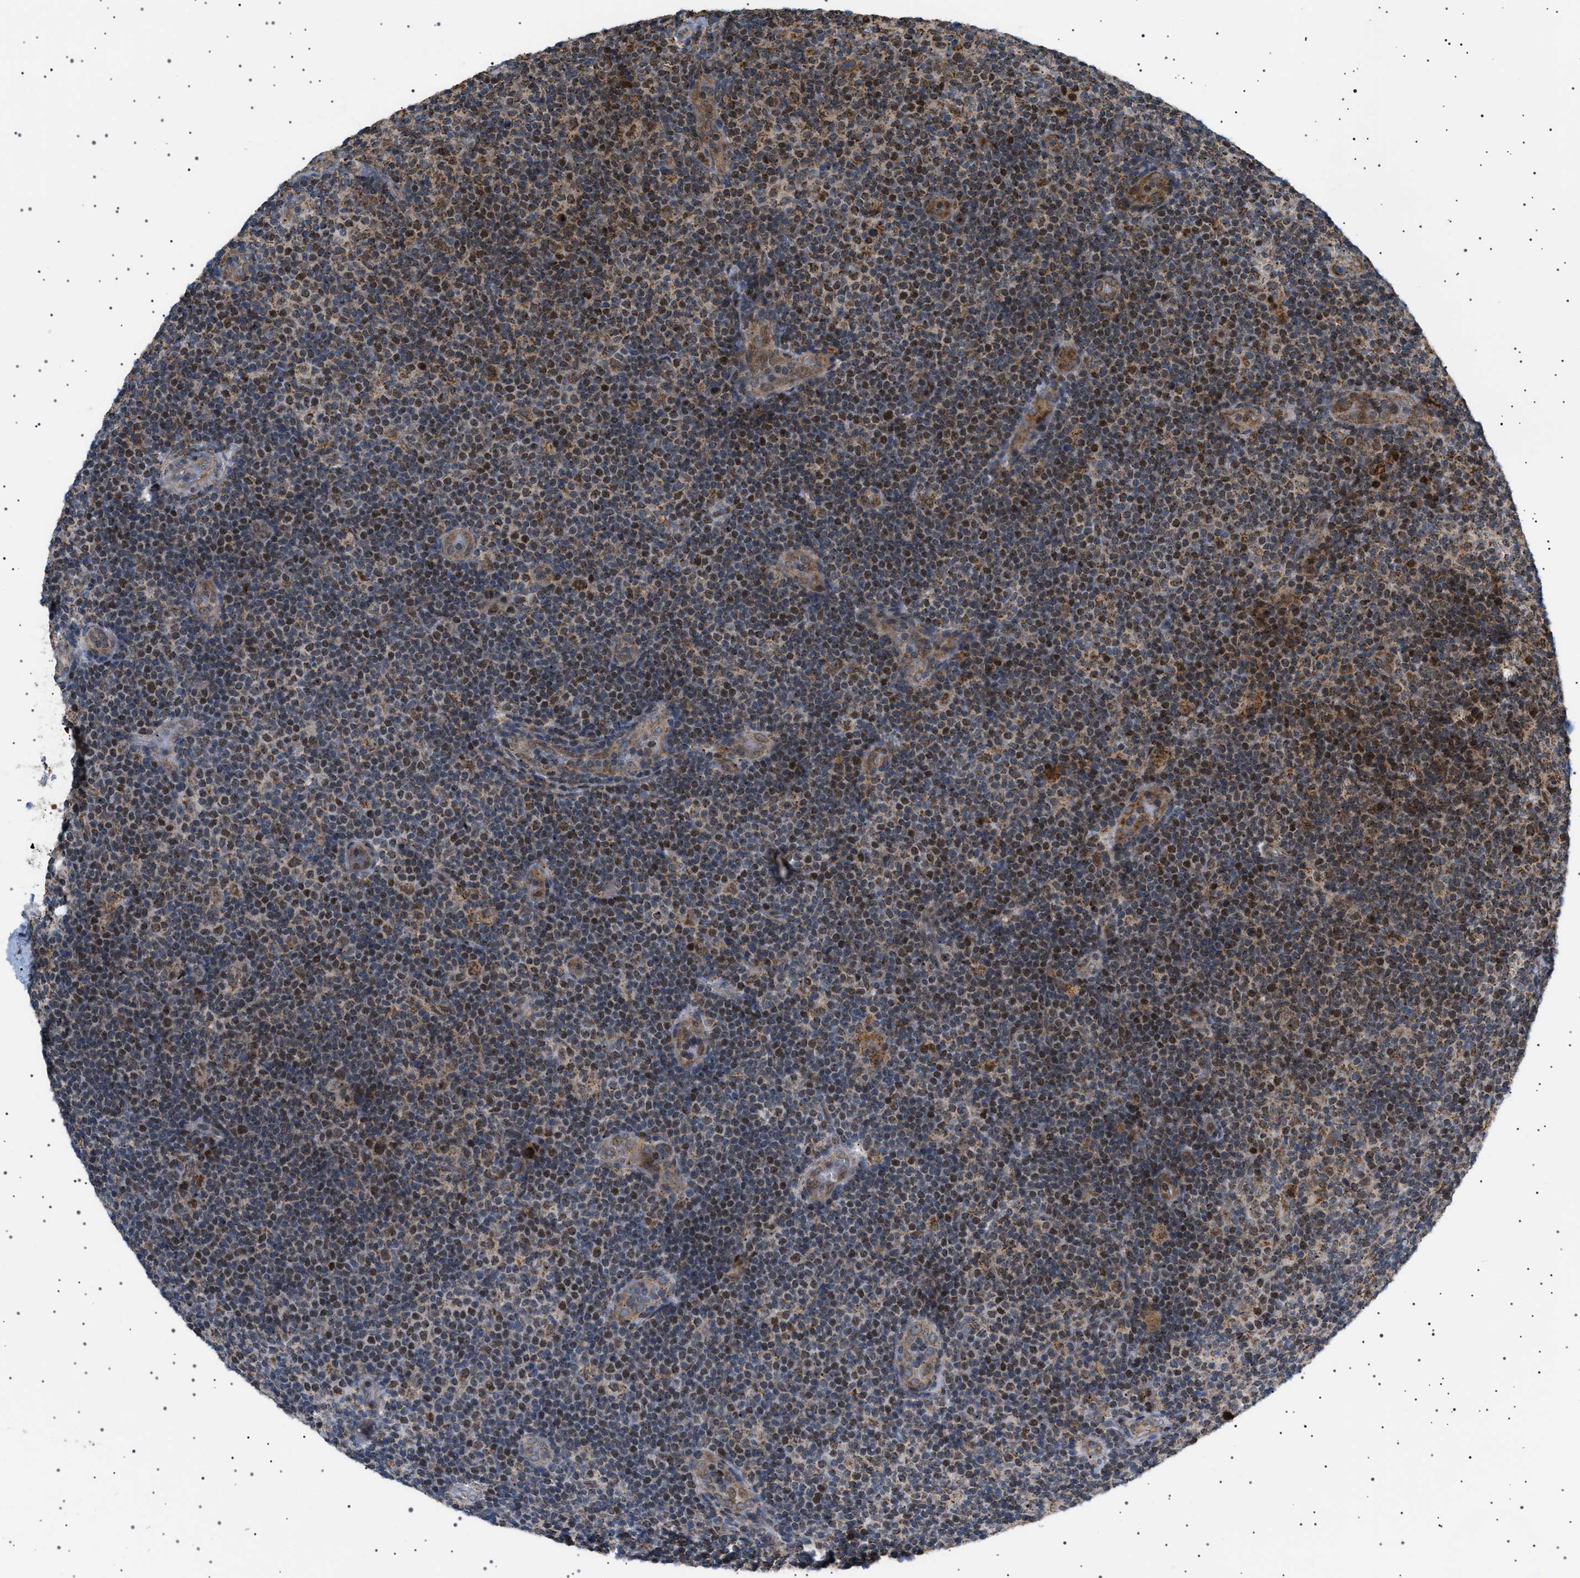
{"staining": {"intensity": "moderate", "quantity": "25%-75%", "location": "cytoplasmic/membranous,nuclear"}, "tissue": "lymphoma", "cell_type": "Tumor cells", "image_type": "cancer", "snomed": [{"axis": "morphology", "description": "Malignant lymphoma, non-Hodgkin's type, Low grade"}, {"axis": "topography", "description": "Lymph node"}], "caption": "High-magnification brightfield microscopy of low-grade malignant lymphoma, non-Hodgkin's type stained with DAB (brown) and counterstained with hematoxylin (blue). tumor cells exhibit moderate cytoplasmic/membranous and nuclear staining is identified in about25%-75% of cells.", "gene": "MELK", "patient": {"sex": "male", "age": 83}}